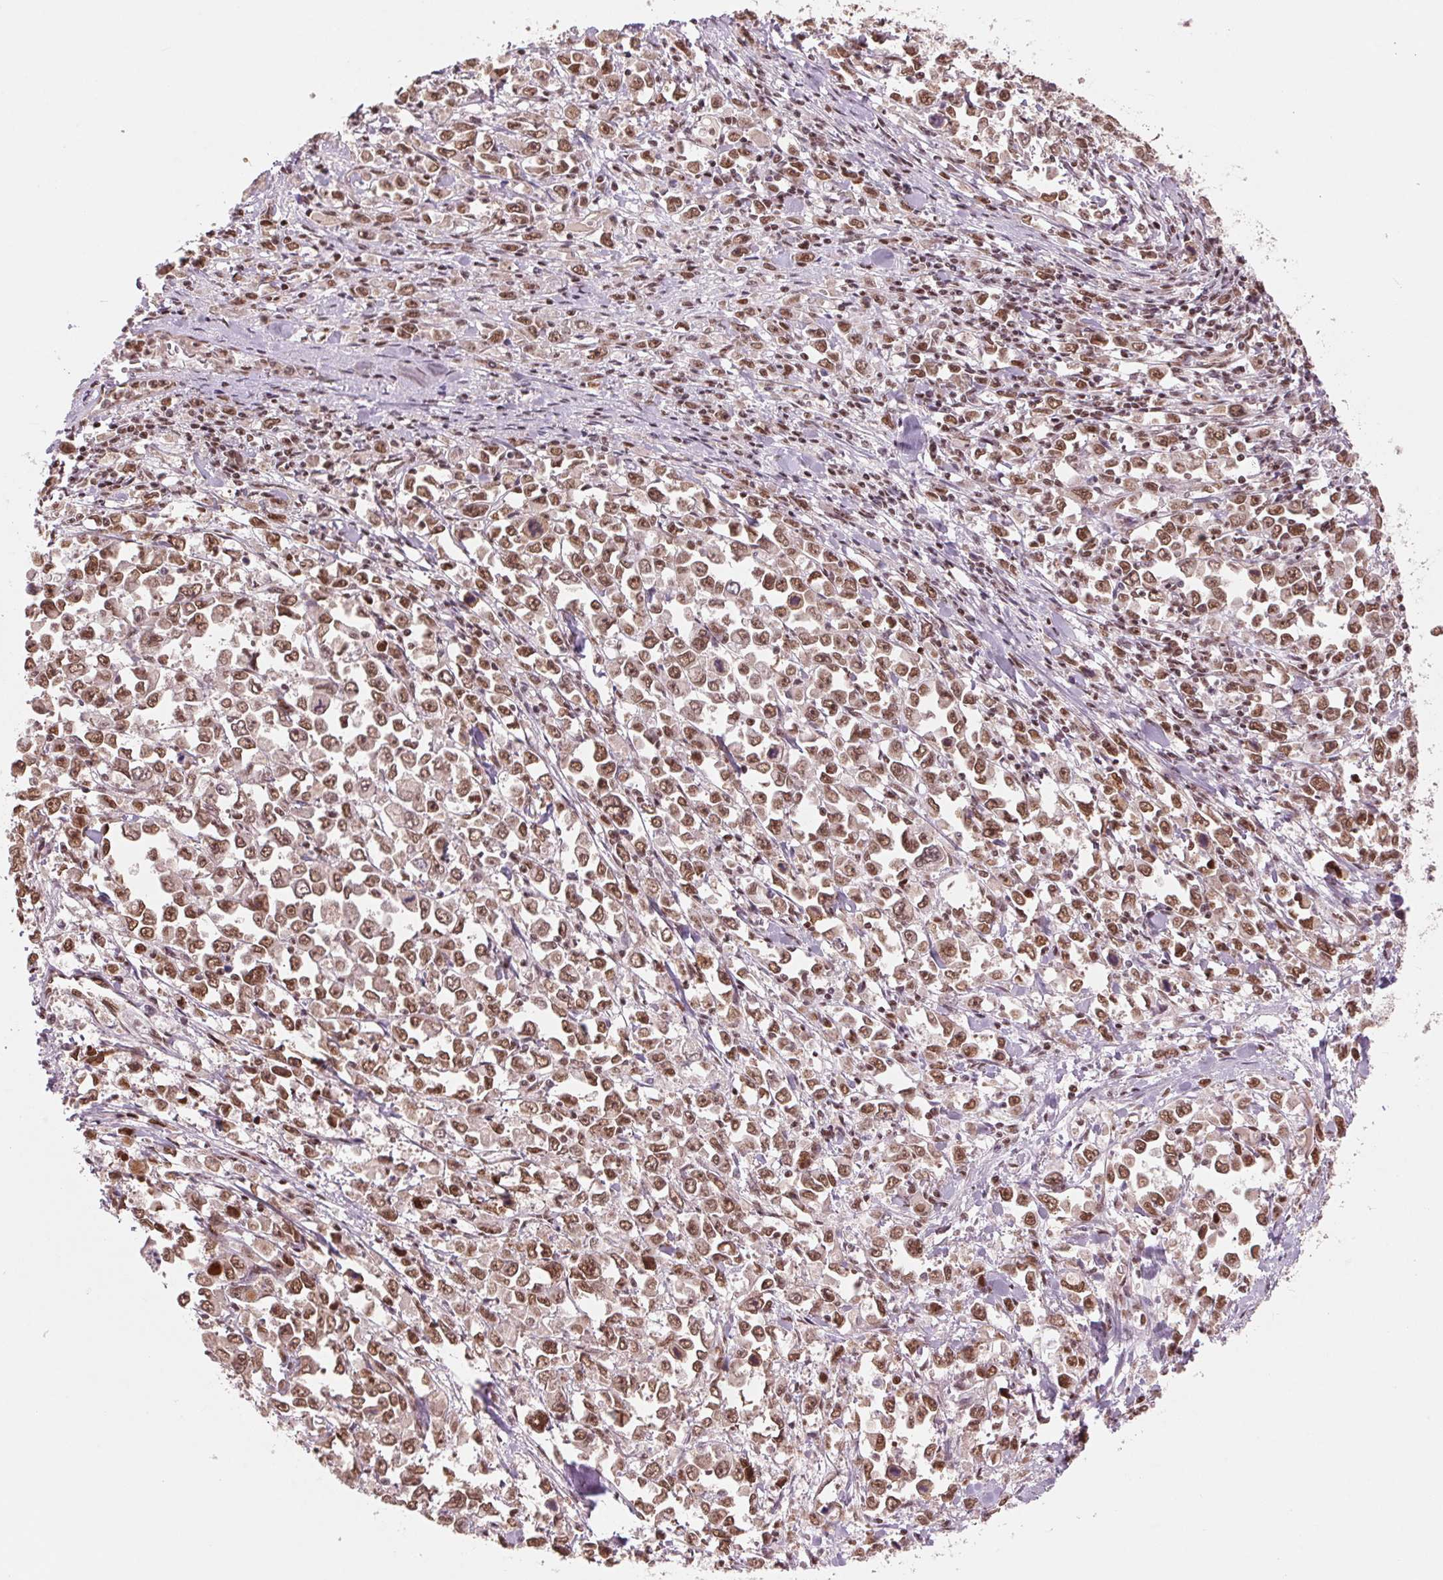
{"staining": {"intensity": "moderate", "quantity": ">75%", "location": "nuclear"}, "tissue": "stomach cancer", "cell_type": "Tumor cells", "image_type": "cancer", "snomed": [{"axis": "morphology", "description": "Adenocarcinoma, NOS"}, {"axis": "topography", "description": "Stomach, upper"}], "caption": "The histopathology image displays immunohistochemical staining of stomach cancer (adenocarcinoma). There is moderate nuclear staining is present in about >75% of tumor cells.", "gene": "TTLL9", "patient": {"sex": "male", "age": 70}}